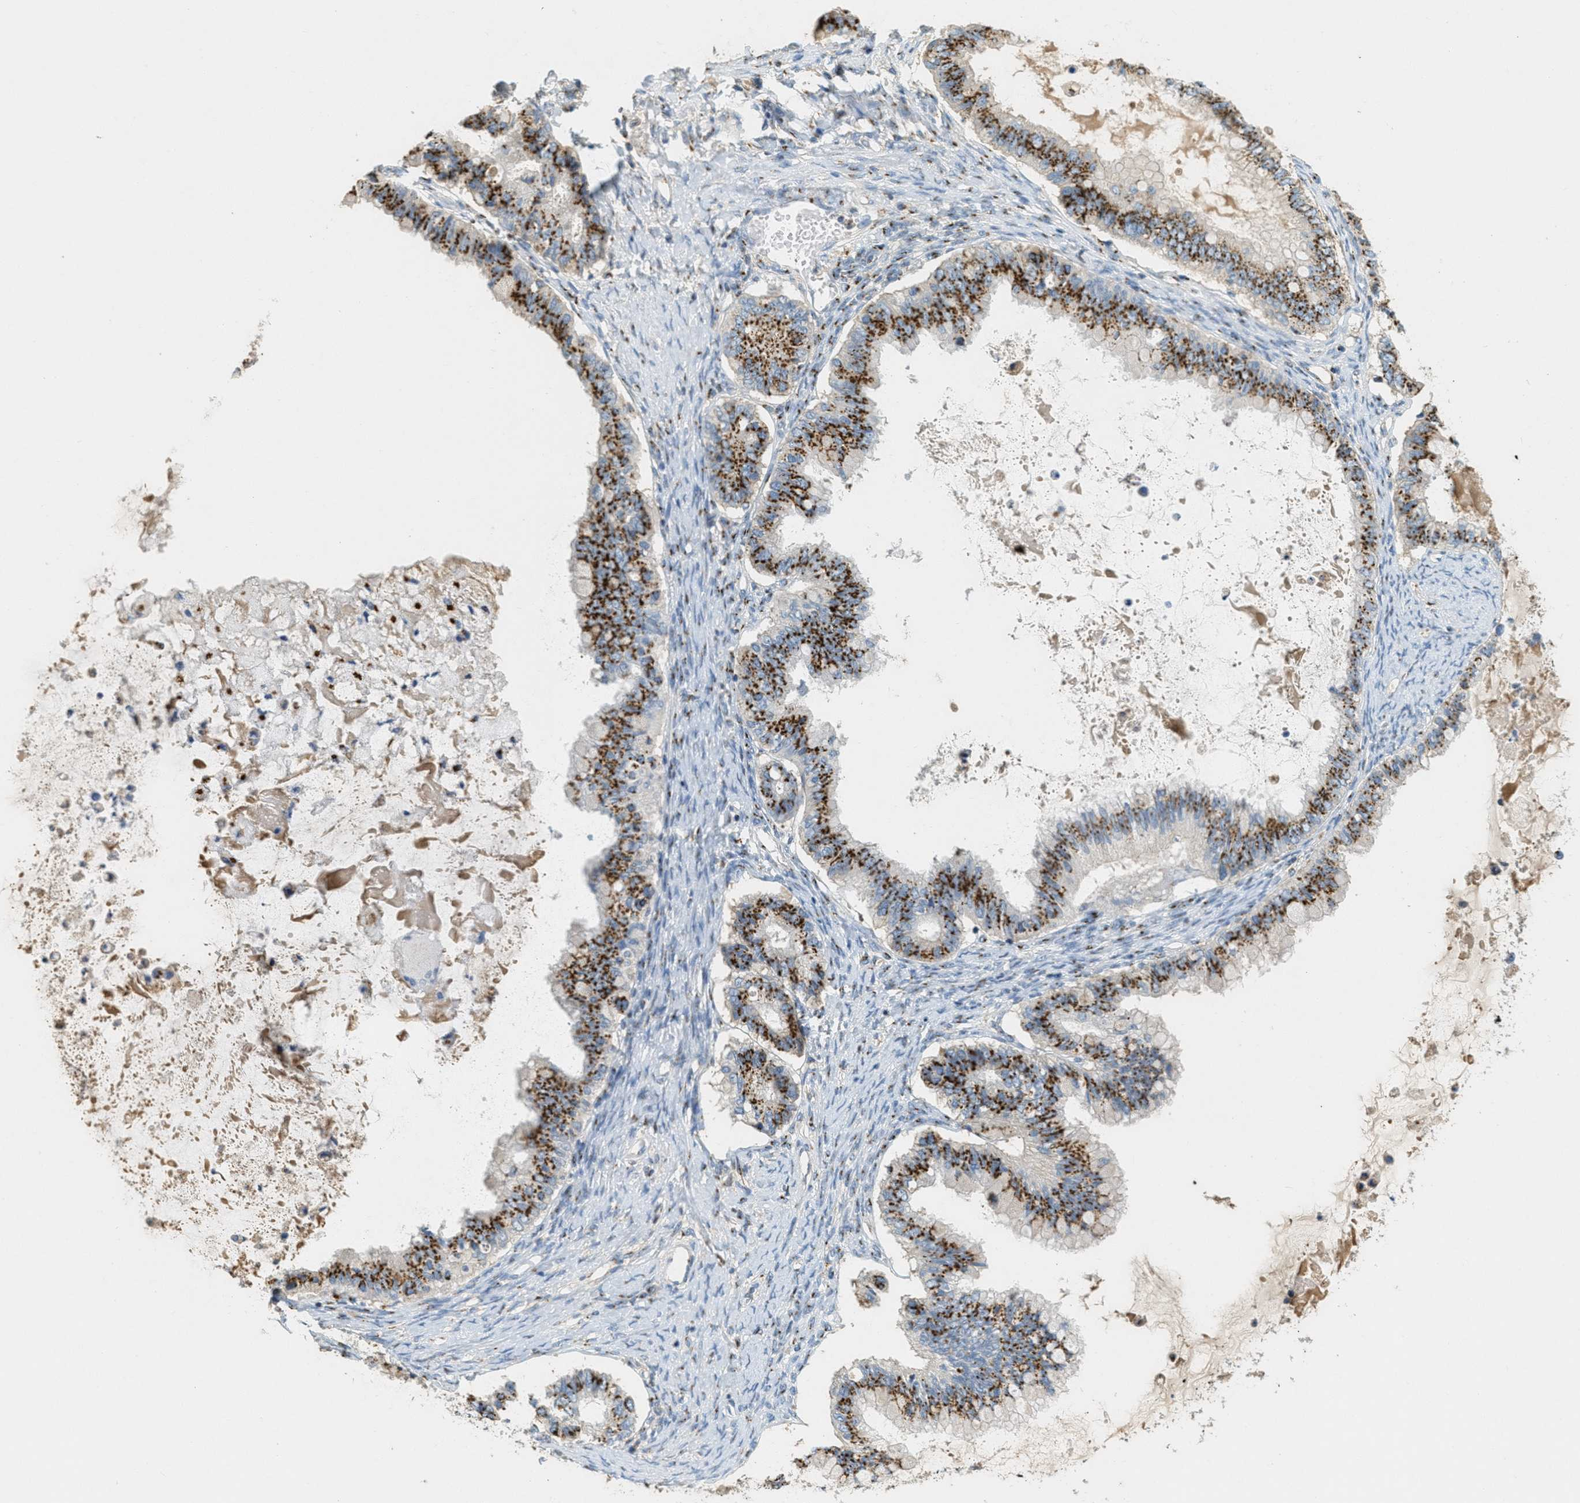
{"staining": {"intensity": "strong", "quantity": ">75%", "location": "cytoplasmic/membranous"}, "tissue": "ovarian cancer", "cell_type": "Tumor cells", "image_type": "cancer", "snomed": [{"axis": "morphology", "description": "Cystadenocarcinoma, mucinous, NOS"}, {"axis": "topography", "description": "Ovary"}], "caption": "Ovarian mucinous cystadenocarcinoma was stained to show a protein in brown. There is high levels of strong cytoplasmic/membranous staining in approximately >75% of tumor cells.", "gene": "ENTPD4", "patient": {"sex": "female", "age": 80}}